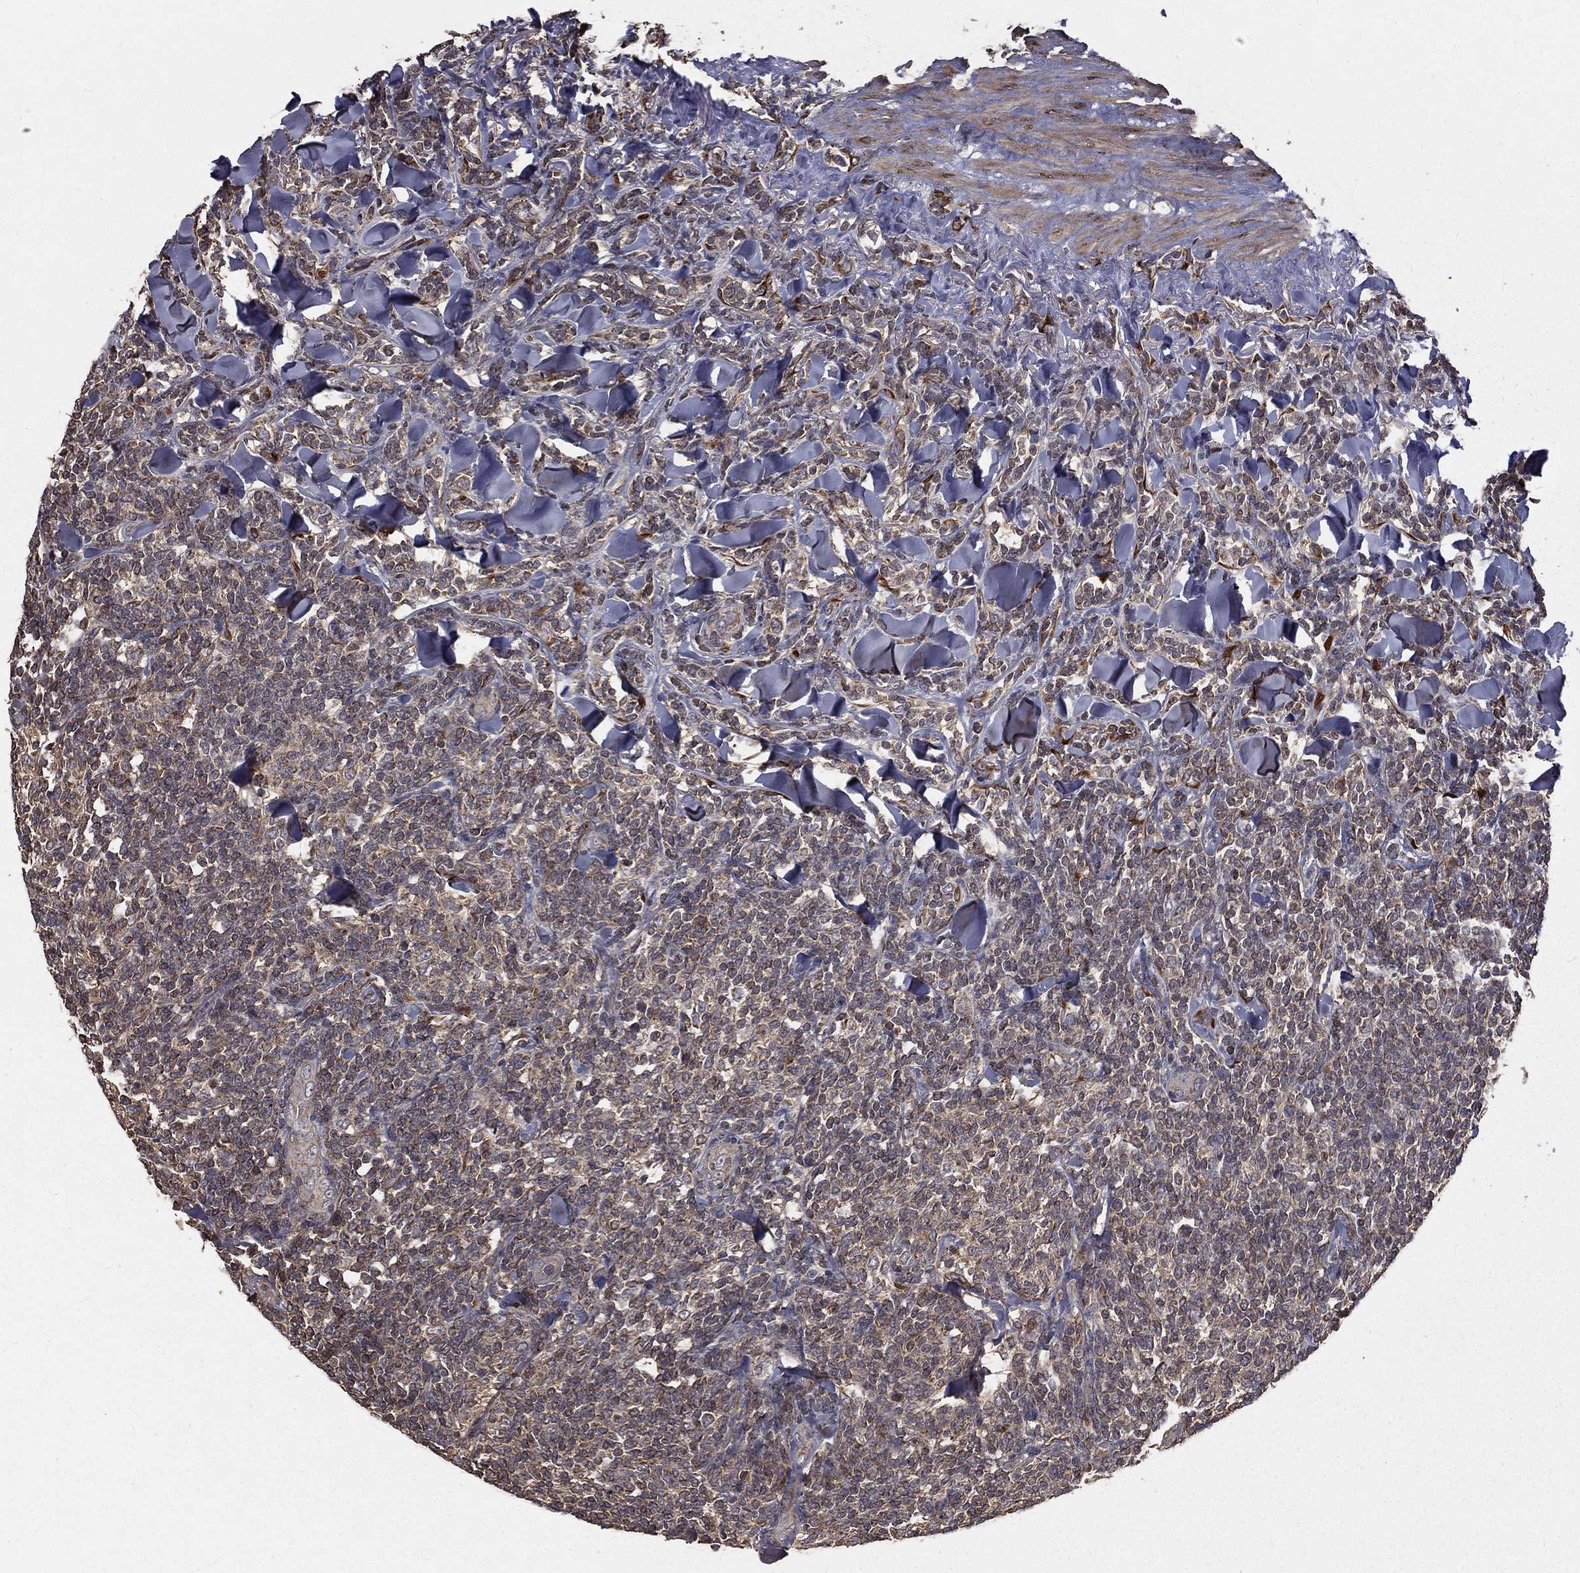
{"staining": {"intensity": "weak", "quantity": "25%-75%", "location": "cytoplasmic/membranous"}, "tissue": "lymphoma", "cell_type": "Tumor cells", "image_type": "cancer", "snomed": [{"axis": "morphology", "description": "Malignant lymphoma, non-Hodgkin's type, Low grade"}, {"axis": "topography", "description": "Lymph node"}], "caption": "Immunohistochemical staining of malignant lymphoma, non-Hodgkin's type (low-grade) demonstrates weak cytoplasmic/membranous protein staining in about 25%-75% of tumor cells.", "gene": "OLFML1", "patient": {"sex": "female", "age": 56}}